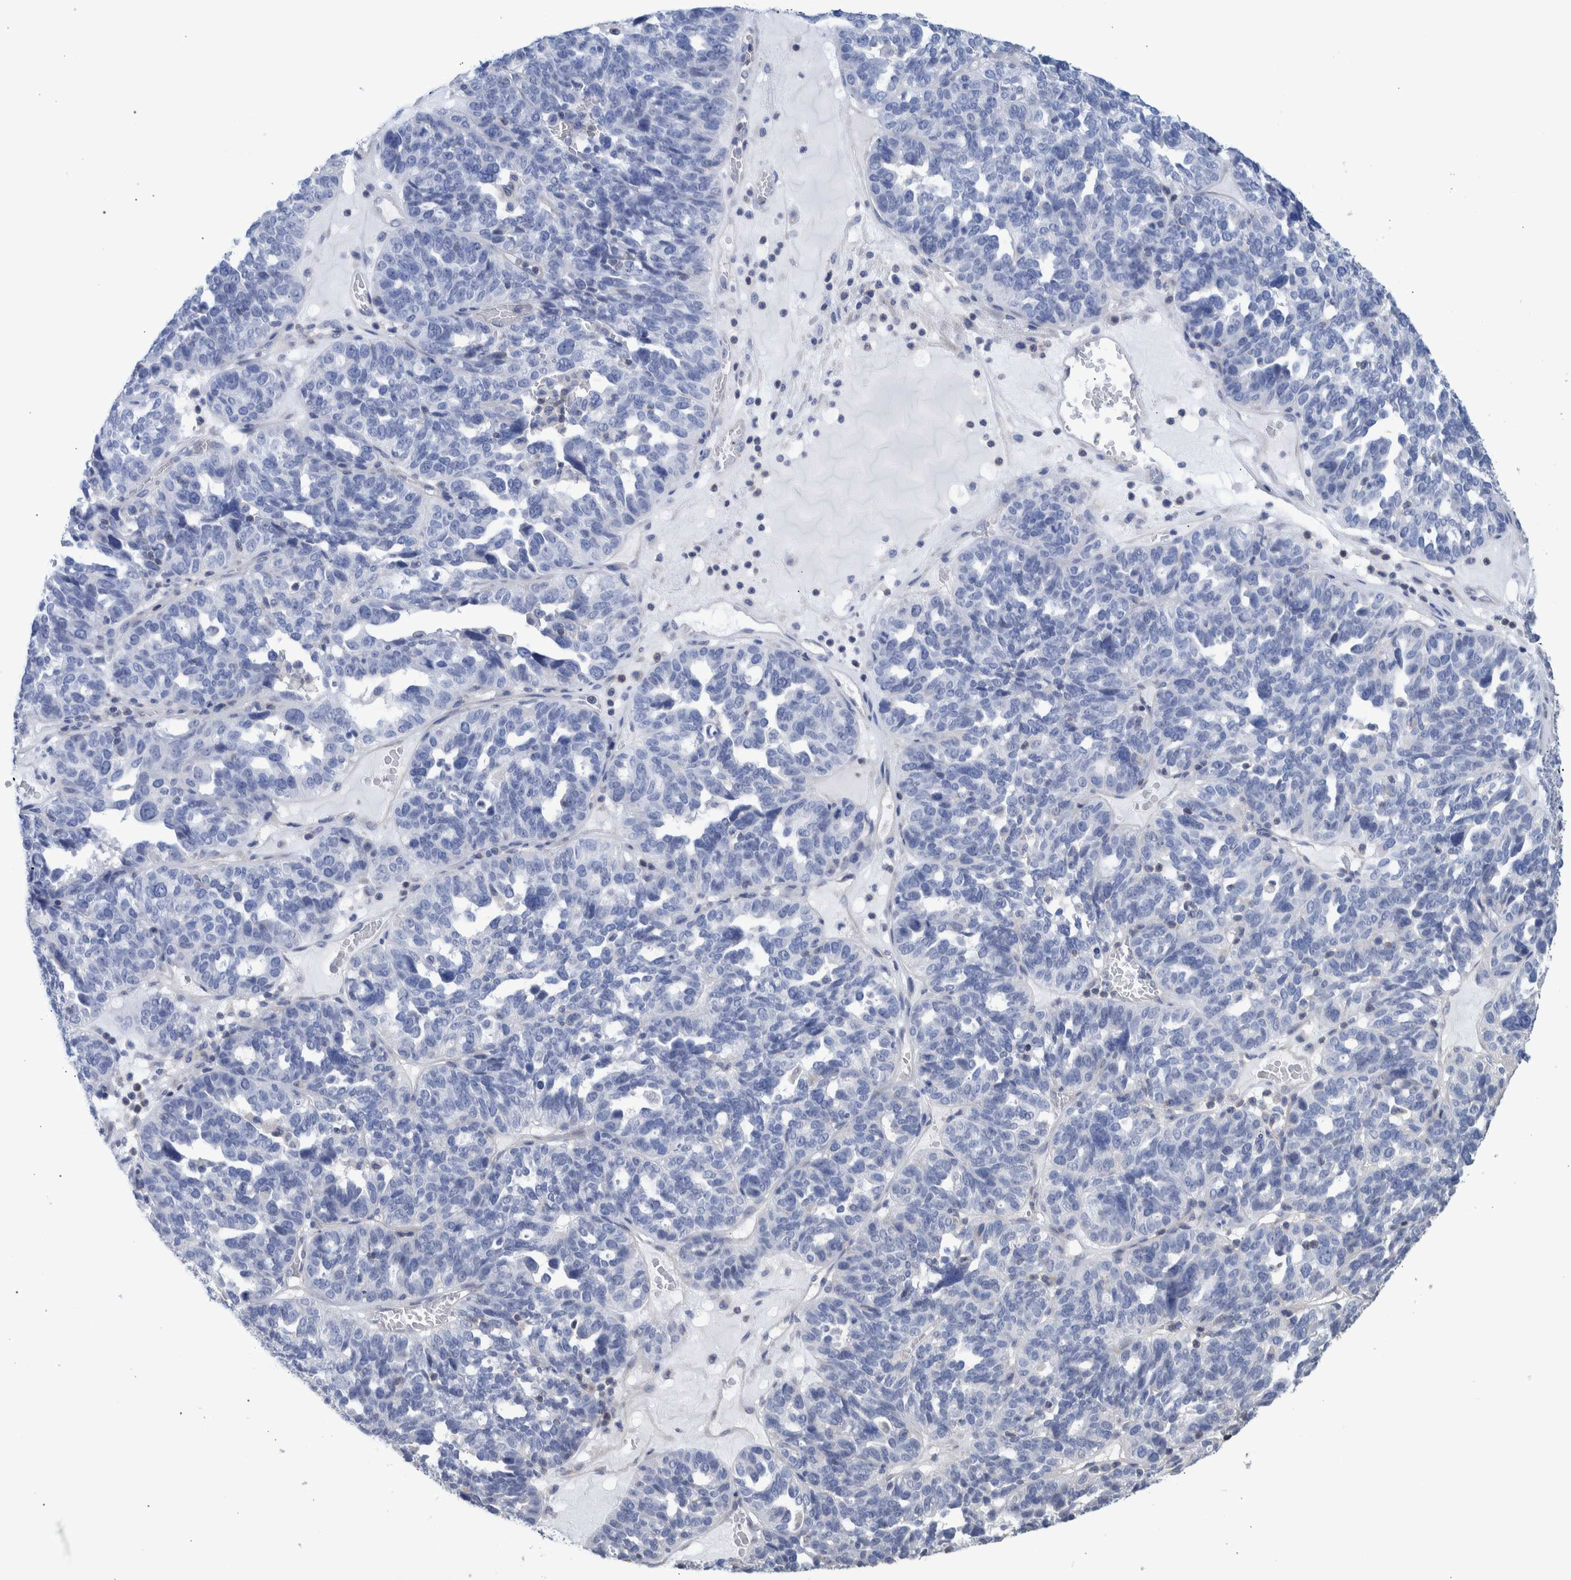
{"staining": {"intensity": "negative", "quantity": "none", "location": "none"}, "tissue": "ovarian cancer", "cell_type": "Tumor cells", "image_type": "cancer", "snomed": [{"axis": "morphology", "description": "Cystadenocarcinoma, serous, NOS"}, {"axis": "topography", "description": "Ovary"}], "caption": "A micrograph of human ovarian cancer (serous cystadenocarcinoma) is negative for staining in tumor cells. Nuclei are stained in blue.", "gene": "PPP3CC", "patient": {"sex": "female", "age": 59}}